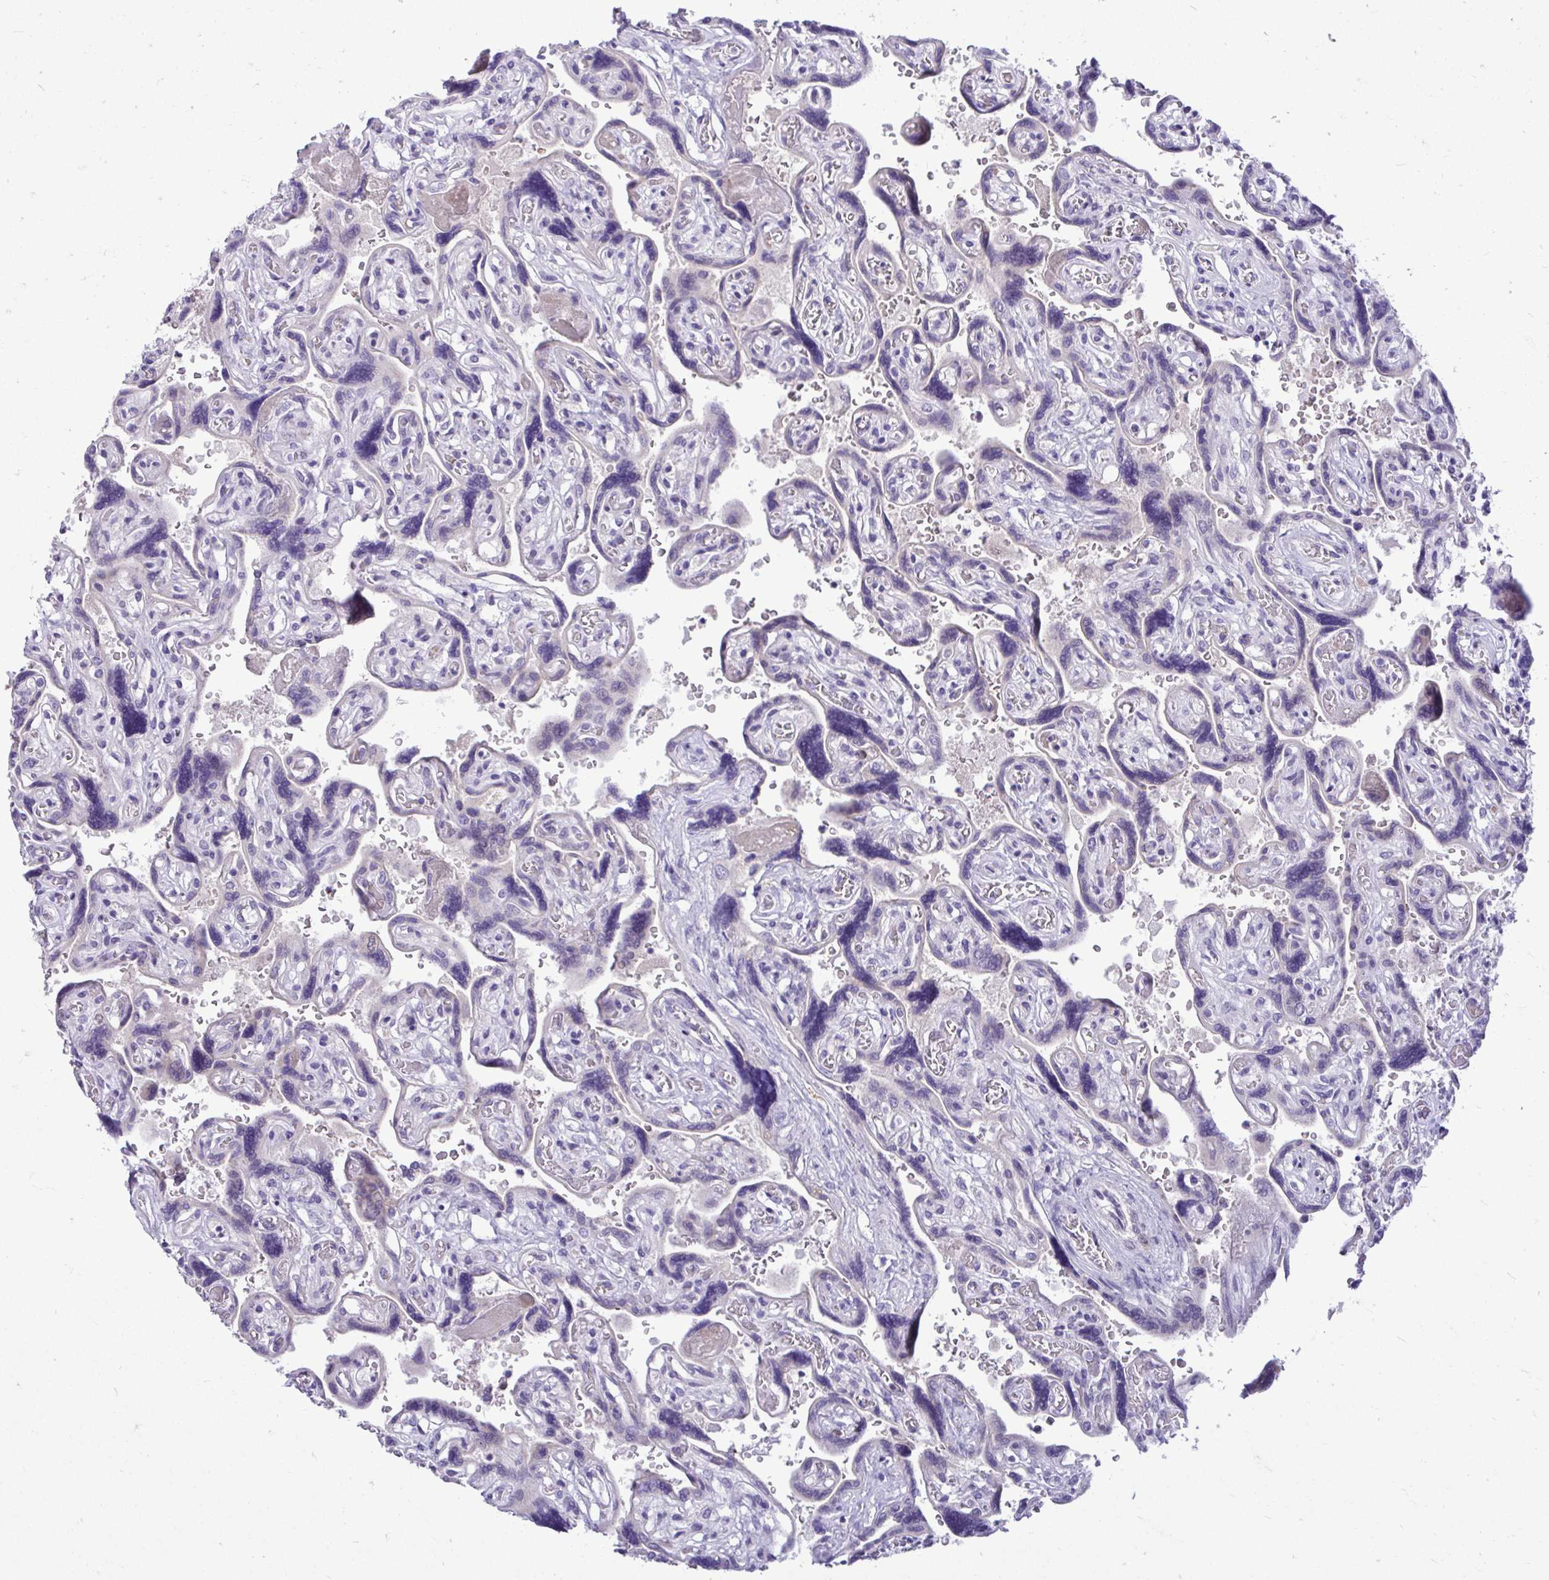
{"staining": {"intensity": "negative", "quantity": "none", "location": "none"}, "tissue": "placenta", "cell_type": "Decidual cells", "image_type": "normal", "snomed": [{"axis": "morphology", "description": "Normal tissue, NOS"}, {"axis": "topography", "description": "Placenta"}], "caption": "Immunohistochemistry of normal placenta shows no positivity in decidual cells. (Brightfield microscopy of DAB (3,3'-diaminobenzidine) immunohistochemistry (IHC) at high magnification).", "gene": "CDC20", "patient": {"sex": "female", "age": 32}}